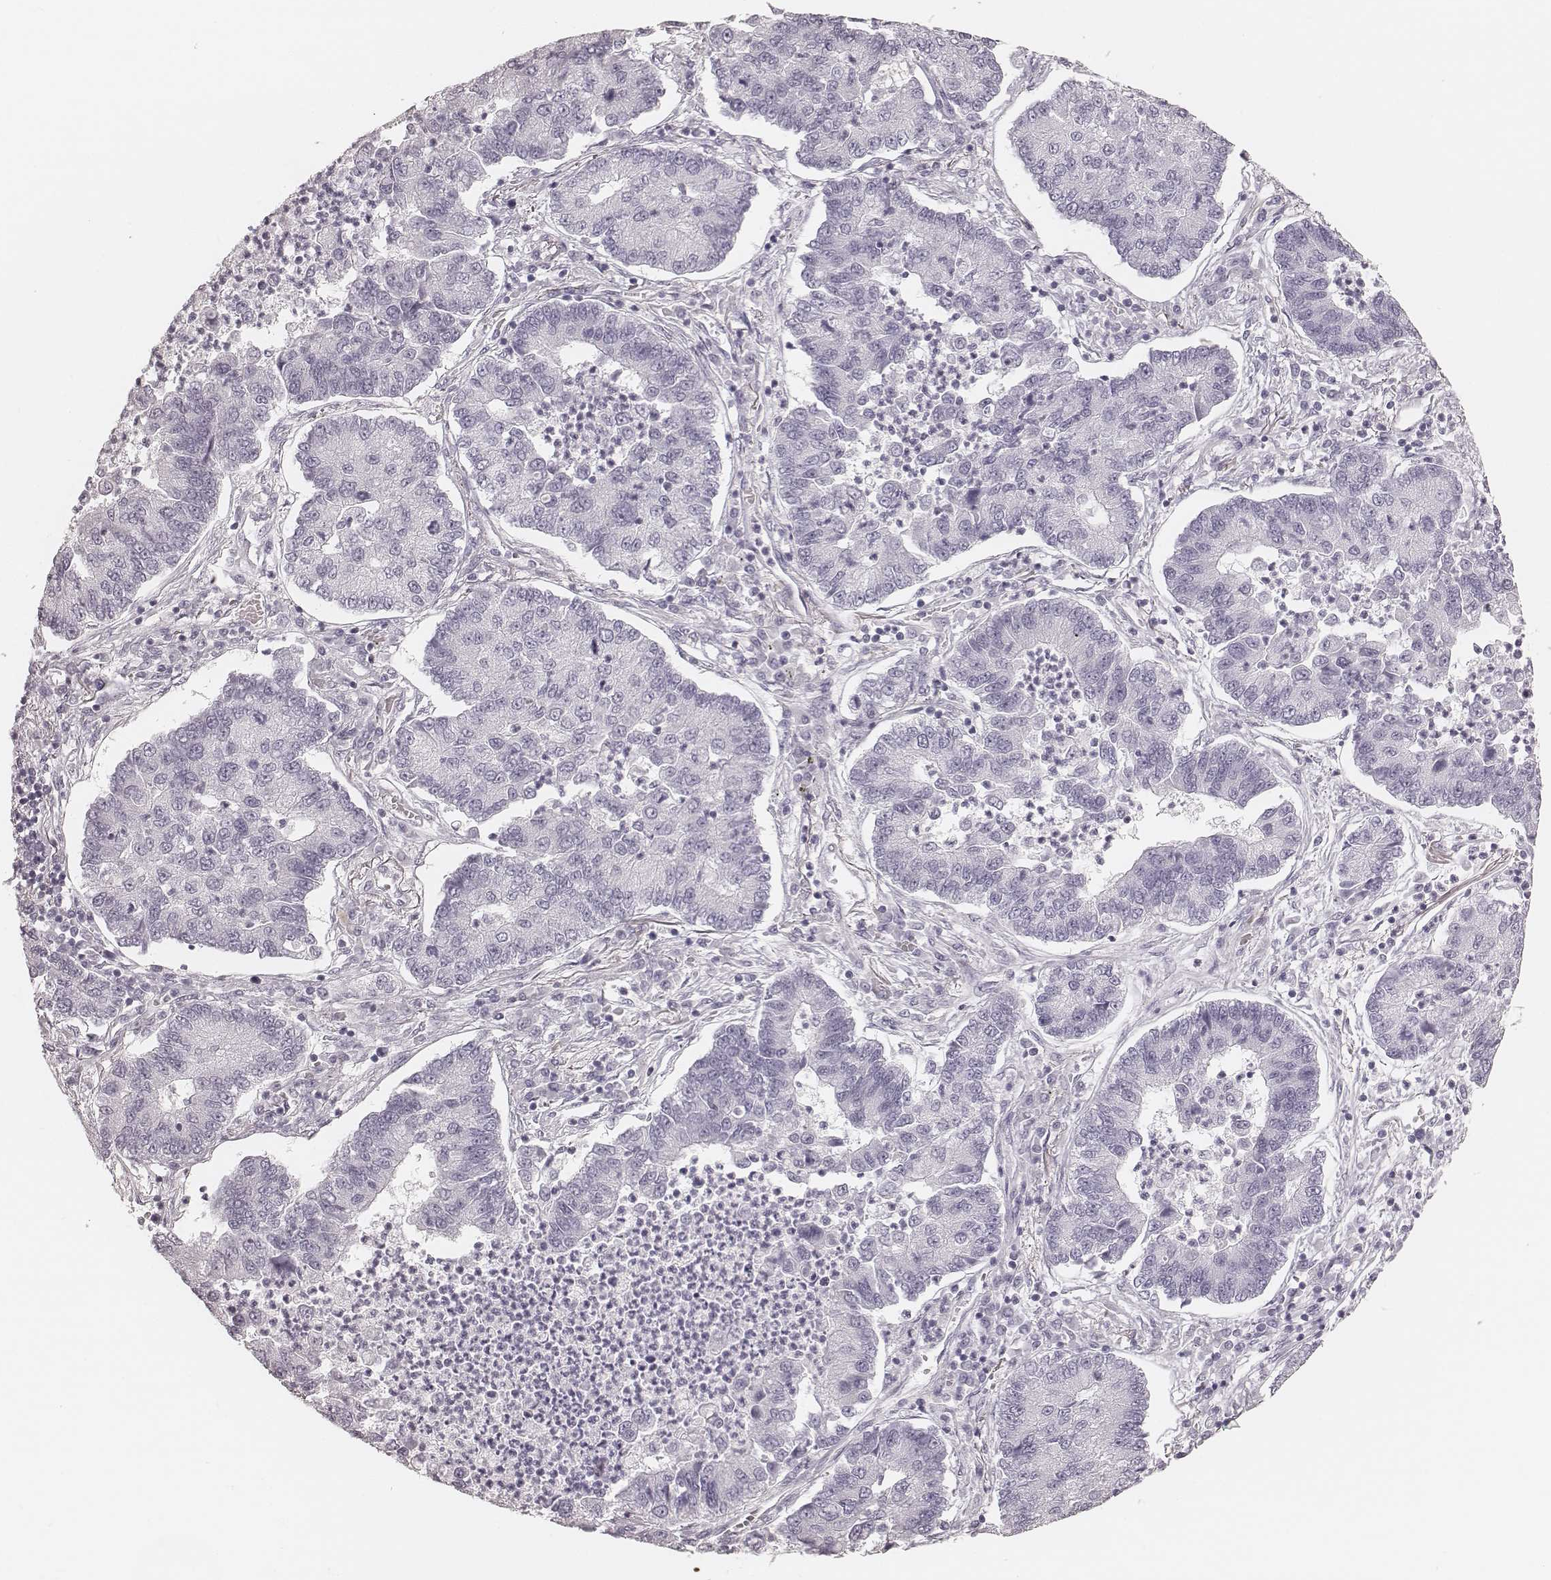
{"staining": {"intensity": "negative", "quantity": "none", "location": "none"}, "tissue": "lung cancer", "cell_type": "Tumor cells", "image_type": "cancer", "snomed": [{"axis": "morphology", "description": "Adenocarcinoma, NOS"}, {"axis": "topography", "description": "Lung"}], "caption": "This is an IHC photomicrograph of lung cancer. There is no staining in tumor cells.", "gene": "MSX1", "patient": {"sex": "female", "age": 57}}